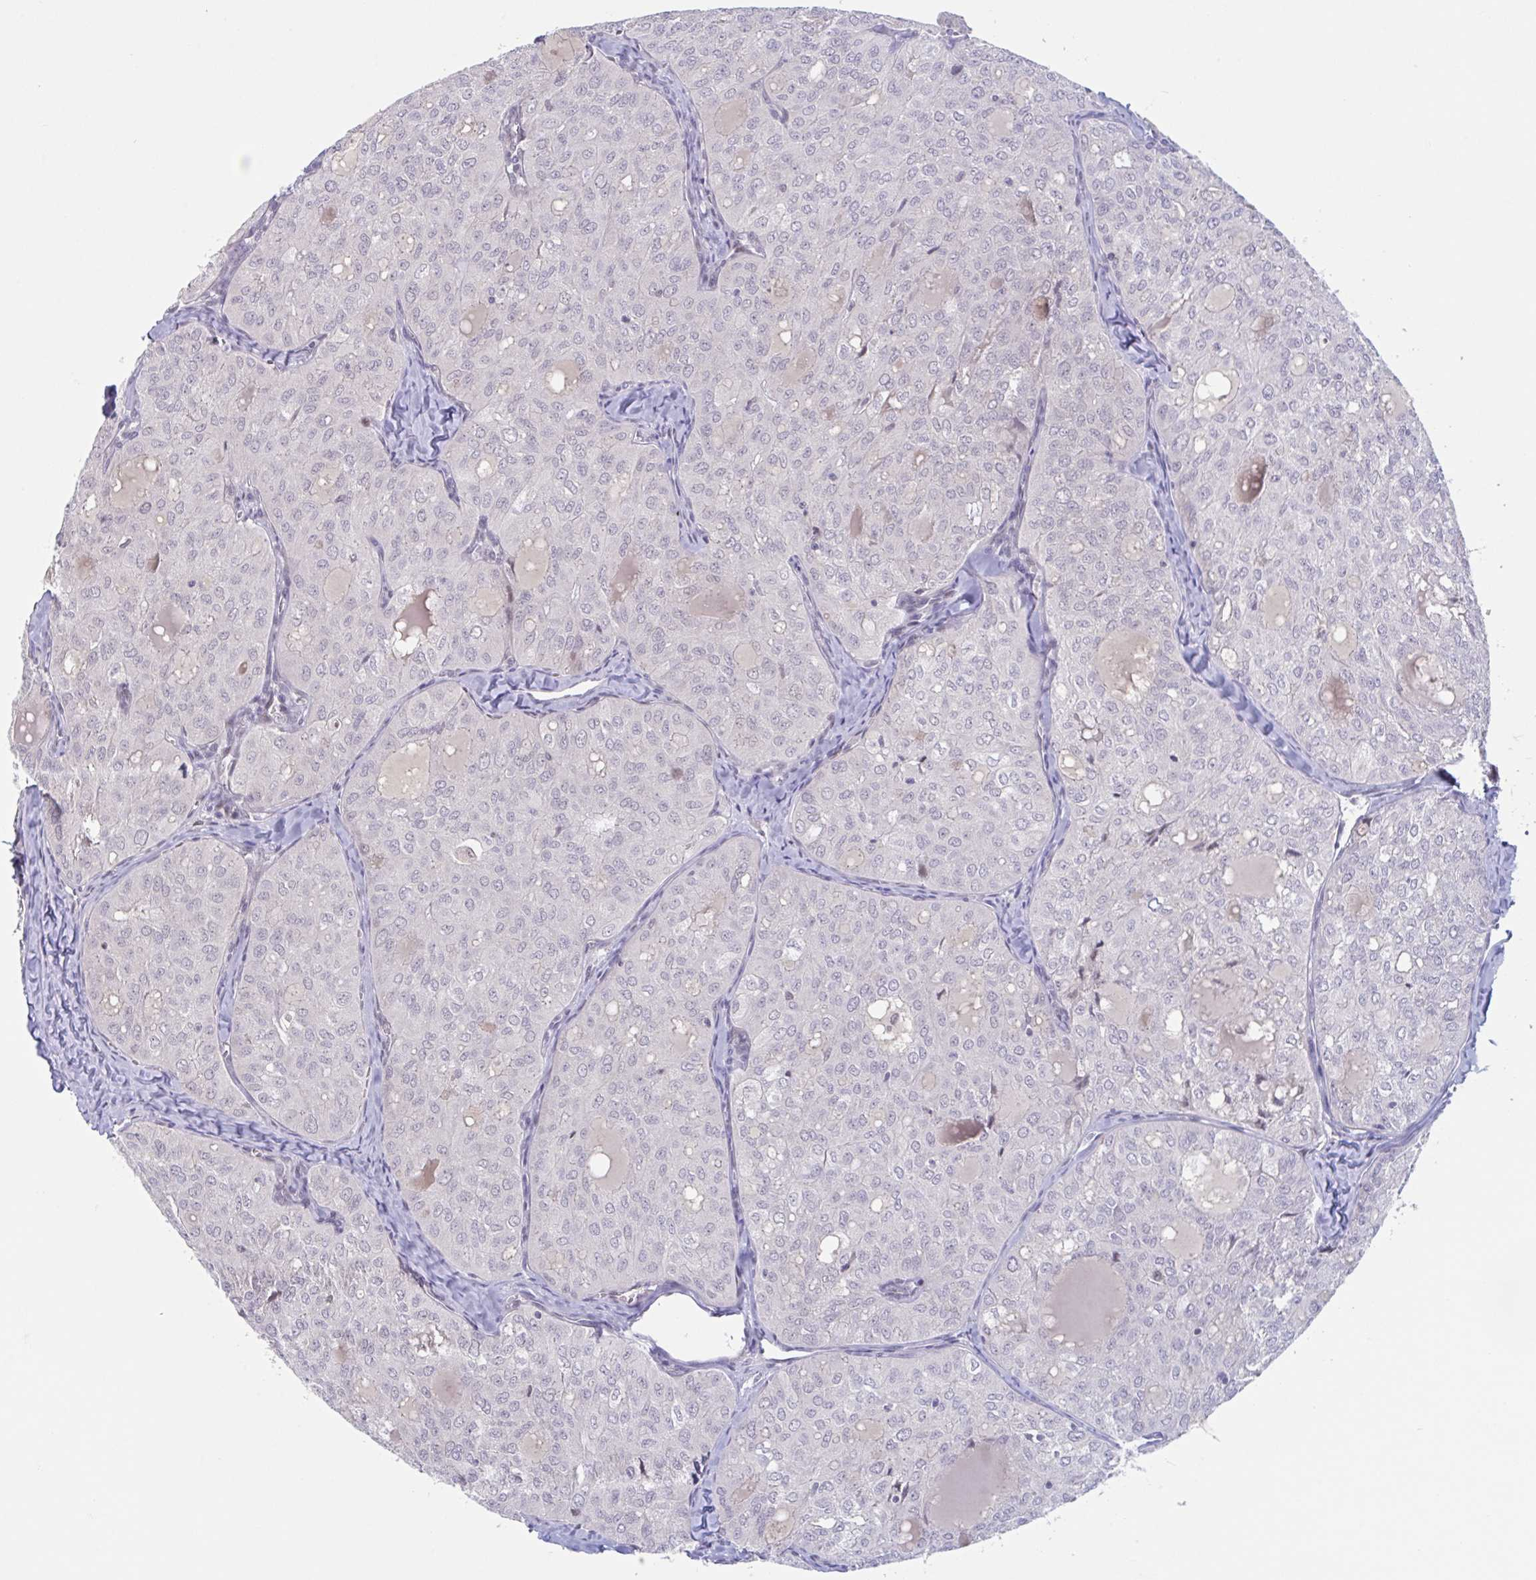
{"staining": {"intensity": "negative", "quantity": "none", "location": "none"}, "tissue": "thyroid cancer", "cell_type": "Tumor cells", "image_type": "cancer", "snomed": [{"axis": "morphology", "description": "Follicular adenoma carcinoma, NOS"}, {"axis": "topography", "description": "Thyroid gland"}], "caption": "Protein analysis of thyroid cancer (follicular adenoma carcinoma) demonstrates no significant expression in tumor cells.", "gene": "RIOK1", "patient": {"sex": "male", "age": 75}}